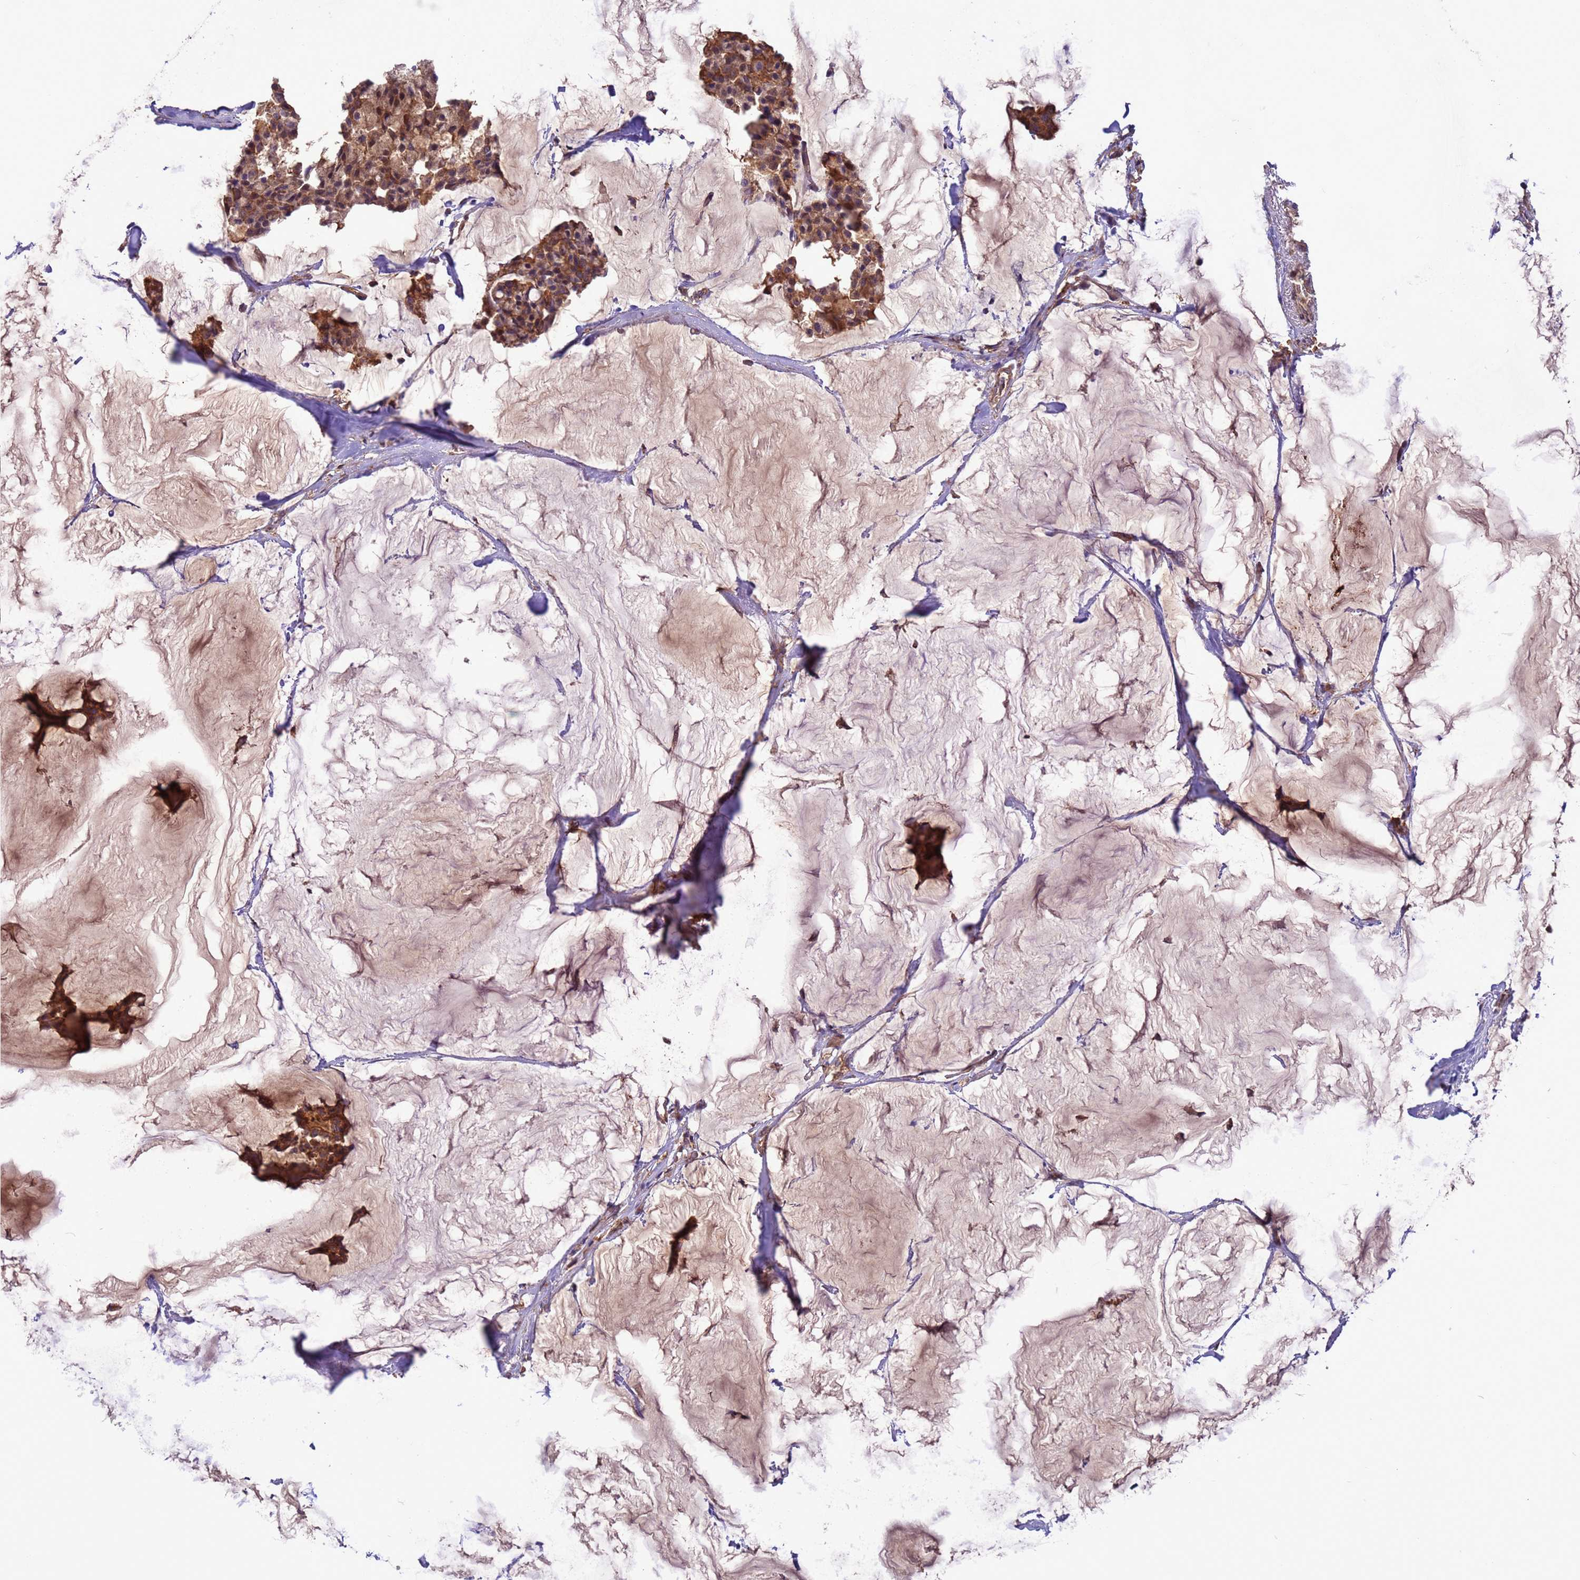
{"staining": {"intensity": "strong", "quantity": ">75%", "location": "cytoplasmic/membranous"}, "tissue": "breast cancer", "cell_type": "Tumor cells", "image_type": "cancer", "snomed": [{"axis": "morphology", "description": "Duct carcinoma"}, {"axis": "topography", "description": "Breast"}], "caption": "Strong cytoplasmic/membranous protein staining is identified in about >75% of tumor cells in infiltrating ductal carcinoma (breast). (brown staining indicates protein expression, while blue staining denotes nuclei).", "gene": "ARHGAP12", "patient": {"sex": "female", "age": 93}}